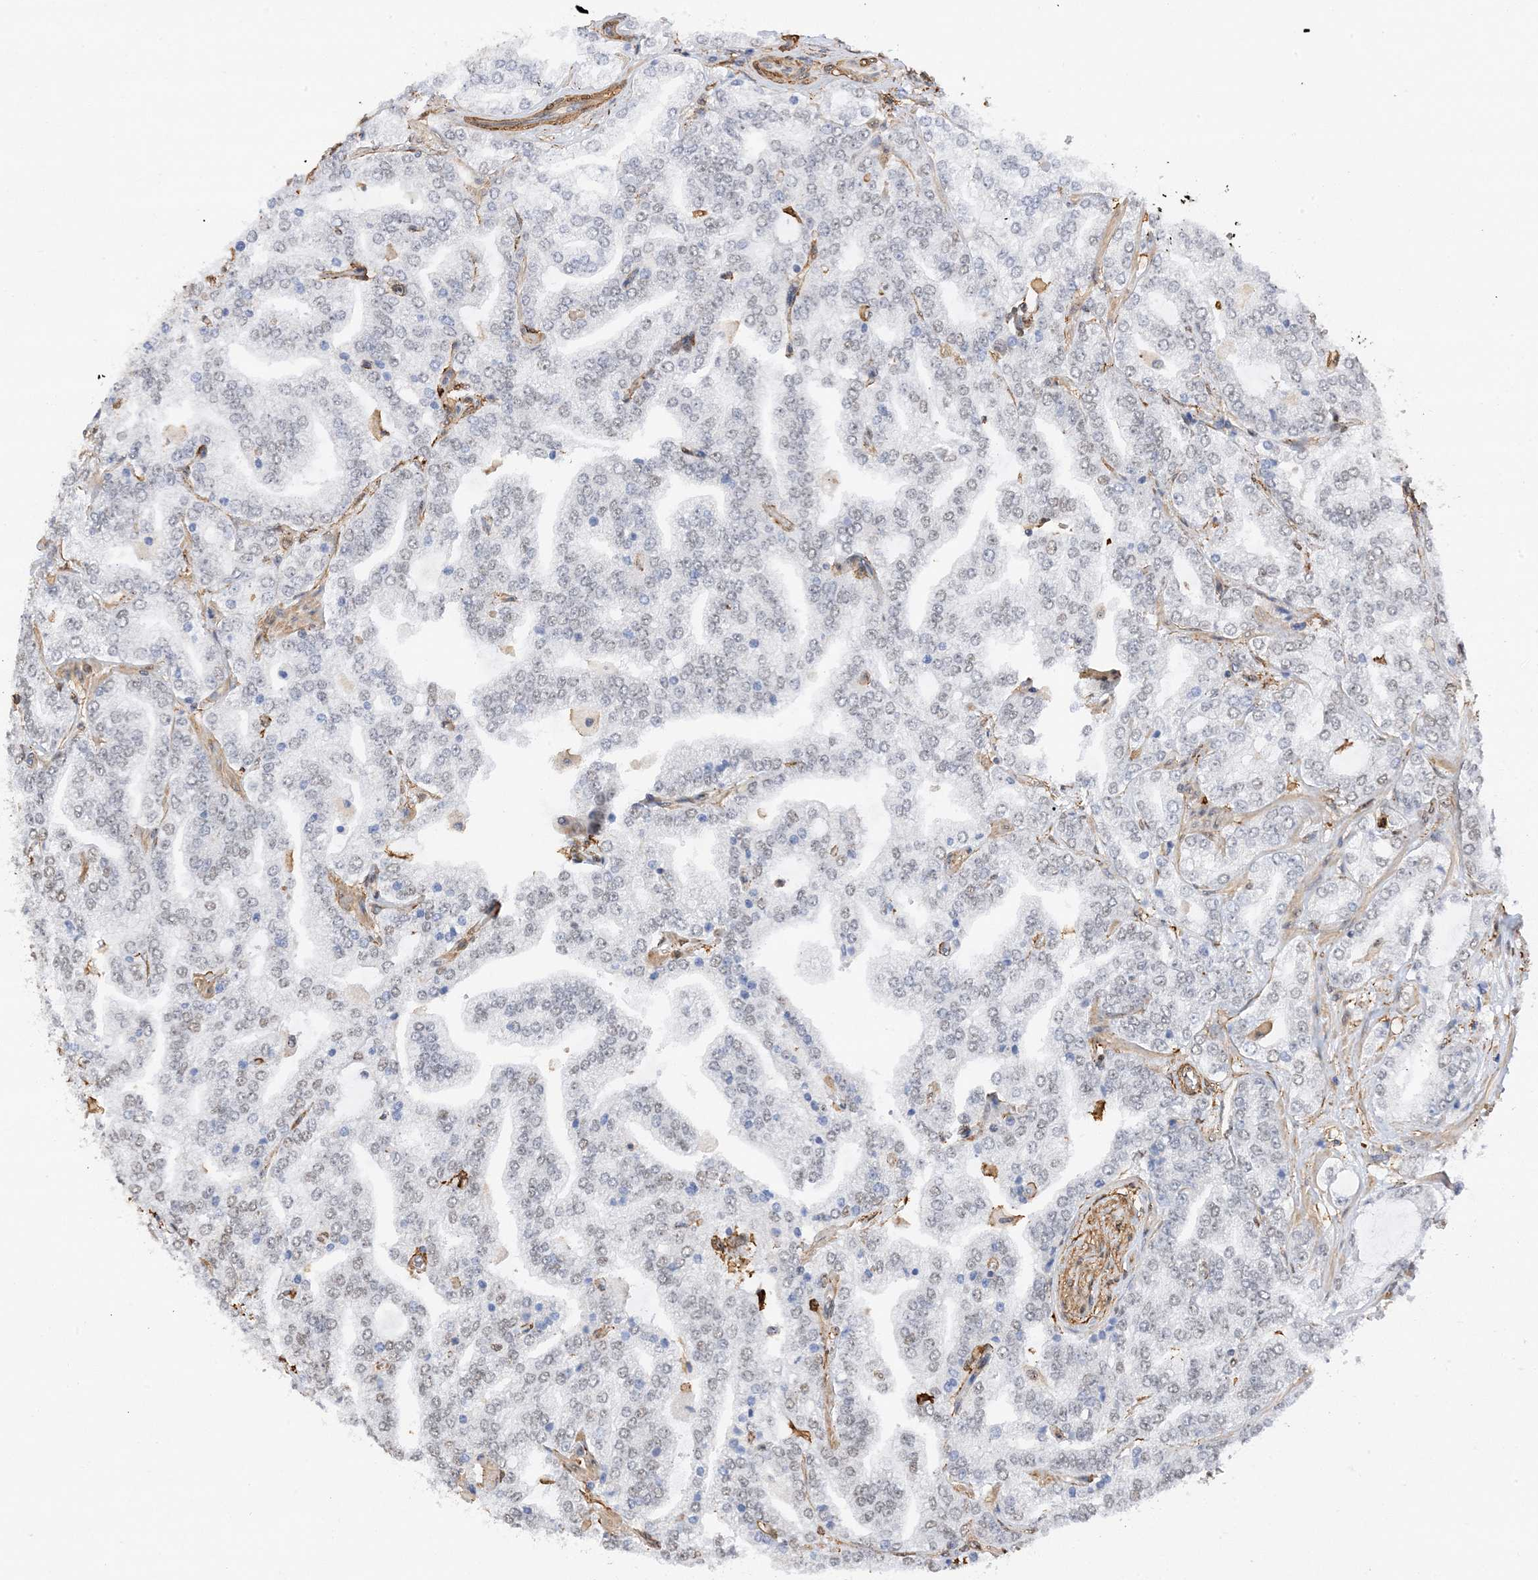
{"staining": {"intensity": "negative", "quantity": "none", "location": "none"}, "tissue": "prostate cancer", "cell_type": "Tumor cells", "image_type": "cancer", "snomed": [{"axis": "morphology", "description": "Adenocarcinoma, High grade"}, {"axis": "topography", "description": "Prostate"}], "caption": "A micrograph of high-grade adenocarcinoma (prostate) stained for a protein exhibits no brown staining in tumor cells.", "gene": "PHACTR2", "patient": {"sex": "male", "age": 64}}